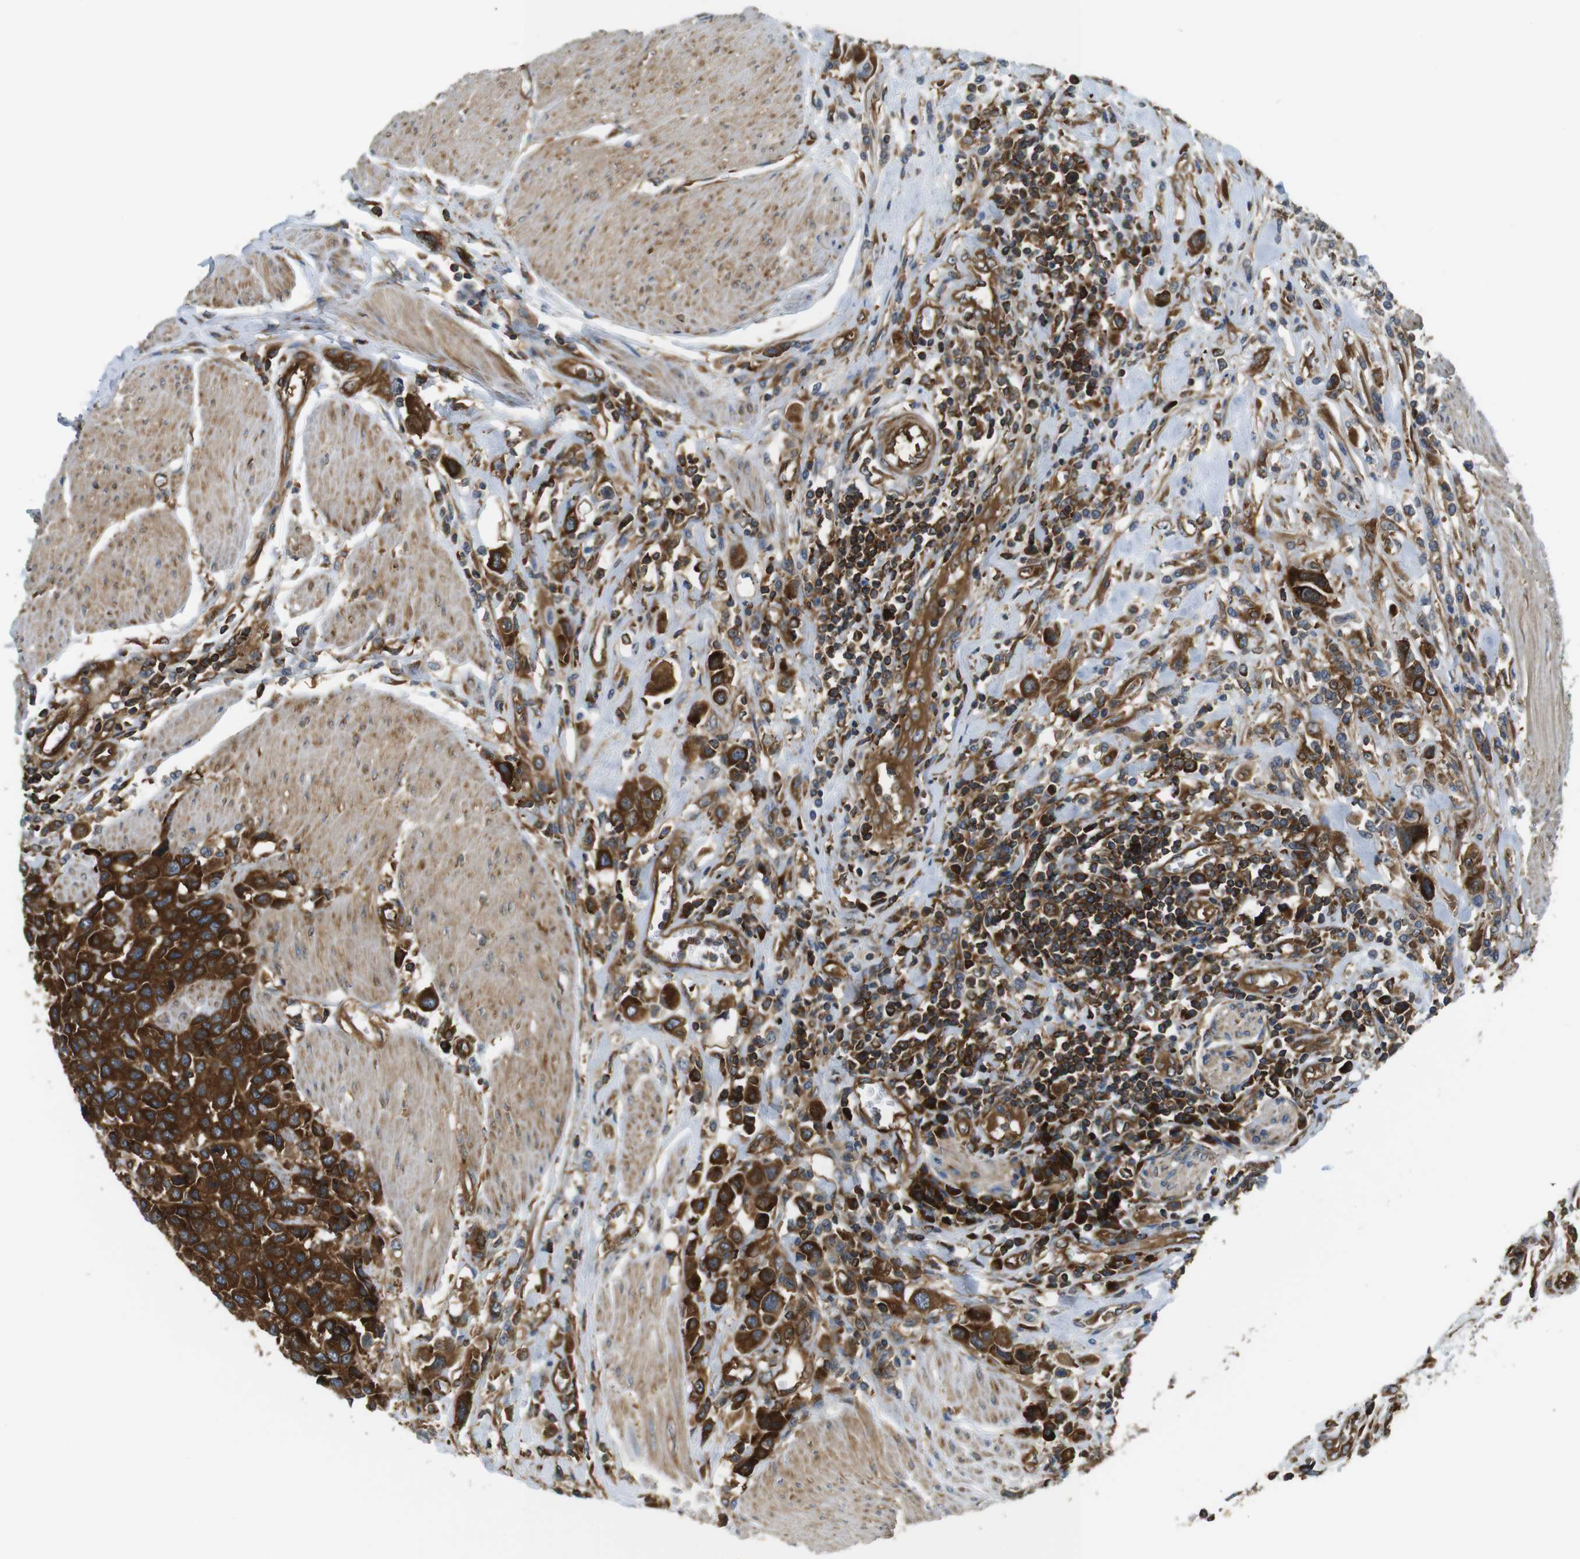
{"staining": {"intensity": "strong", "quantity": ">75%", "location": "cytoplasmic/membranous"}, "tissue": "urothelial cancer", "cell_type": "Tumor cells", "image_type": "cancer", "snomed": [{"axis": "morphology", "description": "Urothelial carcinoma, High grade"}, {"axis": "topography", "description": "Urinary bladder"}], "caption": "Tumor cells reveal high levels of strong cytoplasmic/membranous staining in approximately >75% of cells in urothelial carcinoma (high-grade).", "gene": "TSC1", "patient": {"sex": "male", "age": 50}}